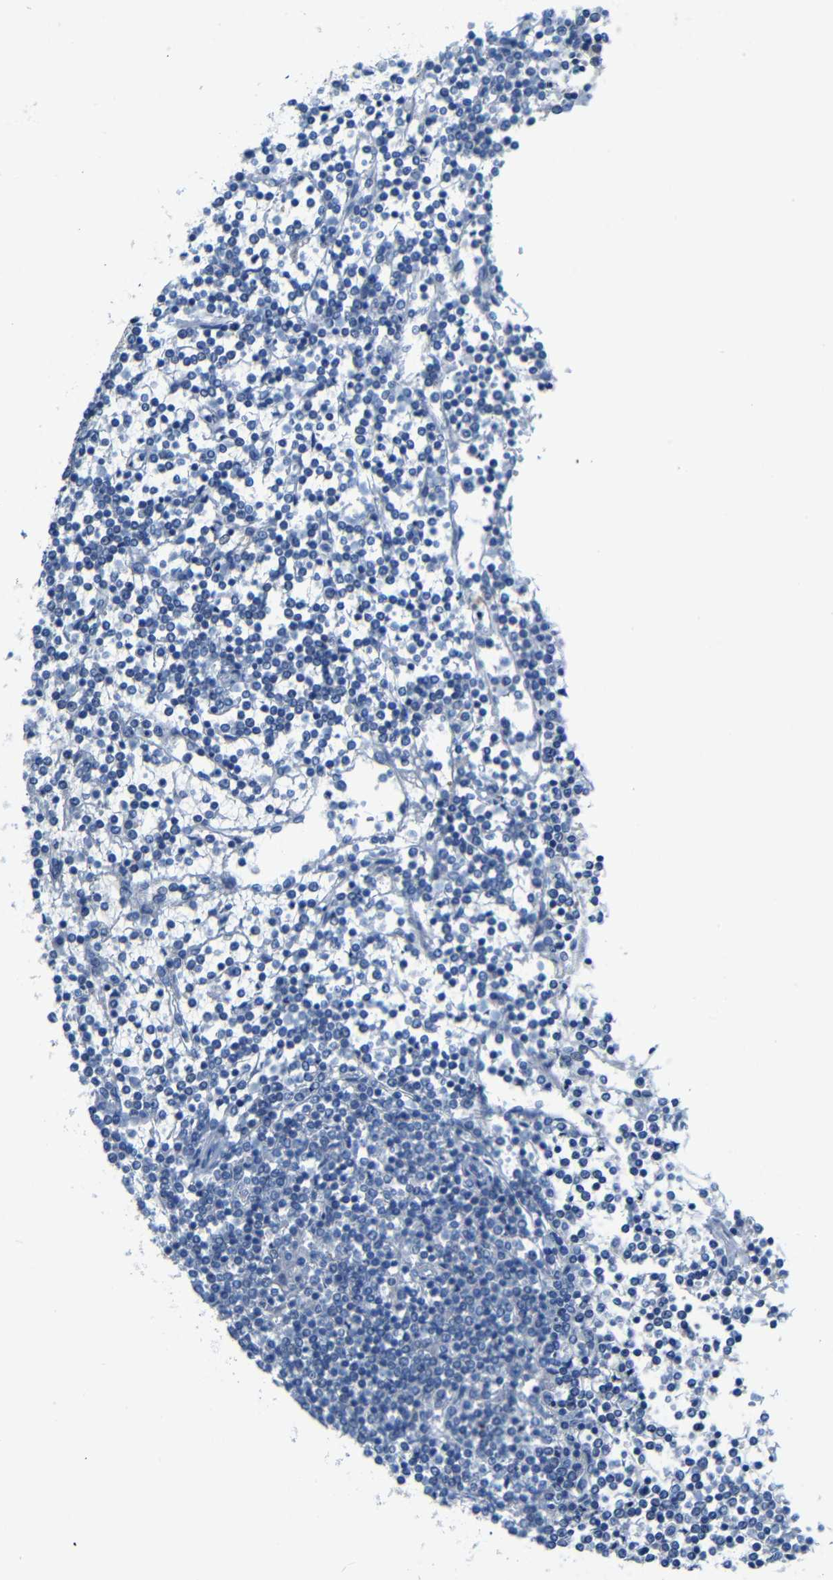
{"staining": {"intensity": "negative", "quantity": "none", "location": "none"}, "tissue": "lymphoma", "cell_type": "Tumor cells", "image_type": "cancer", "snomed": [{"axis": "morphology", "description": "Malignant lymphoma, non-Hodgkin's type, Low grade"}, {"axis": "topography", "description": "Spleen"}], "caption": "Immunohistochemistry histopathology image of lymphoma stained for a protein (brown), which demonstrates no staining in tumor cells.", "gene": "NEGR1", "patient": {"sex": "female", "age": 19}}